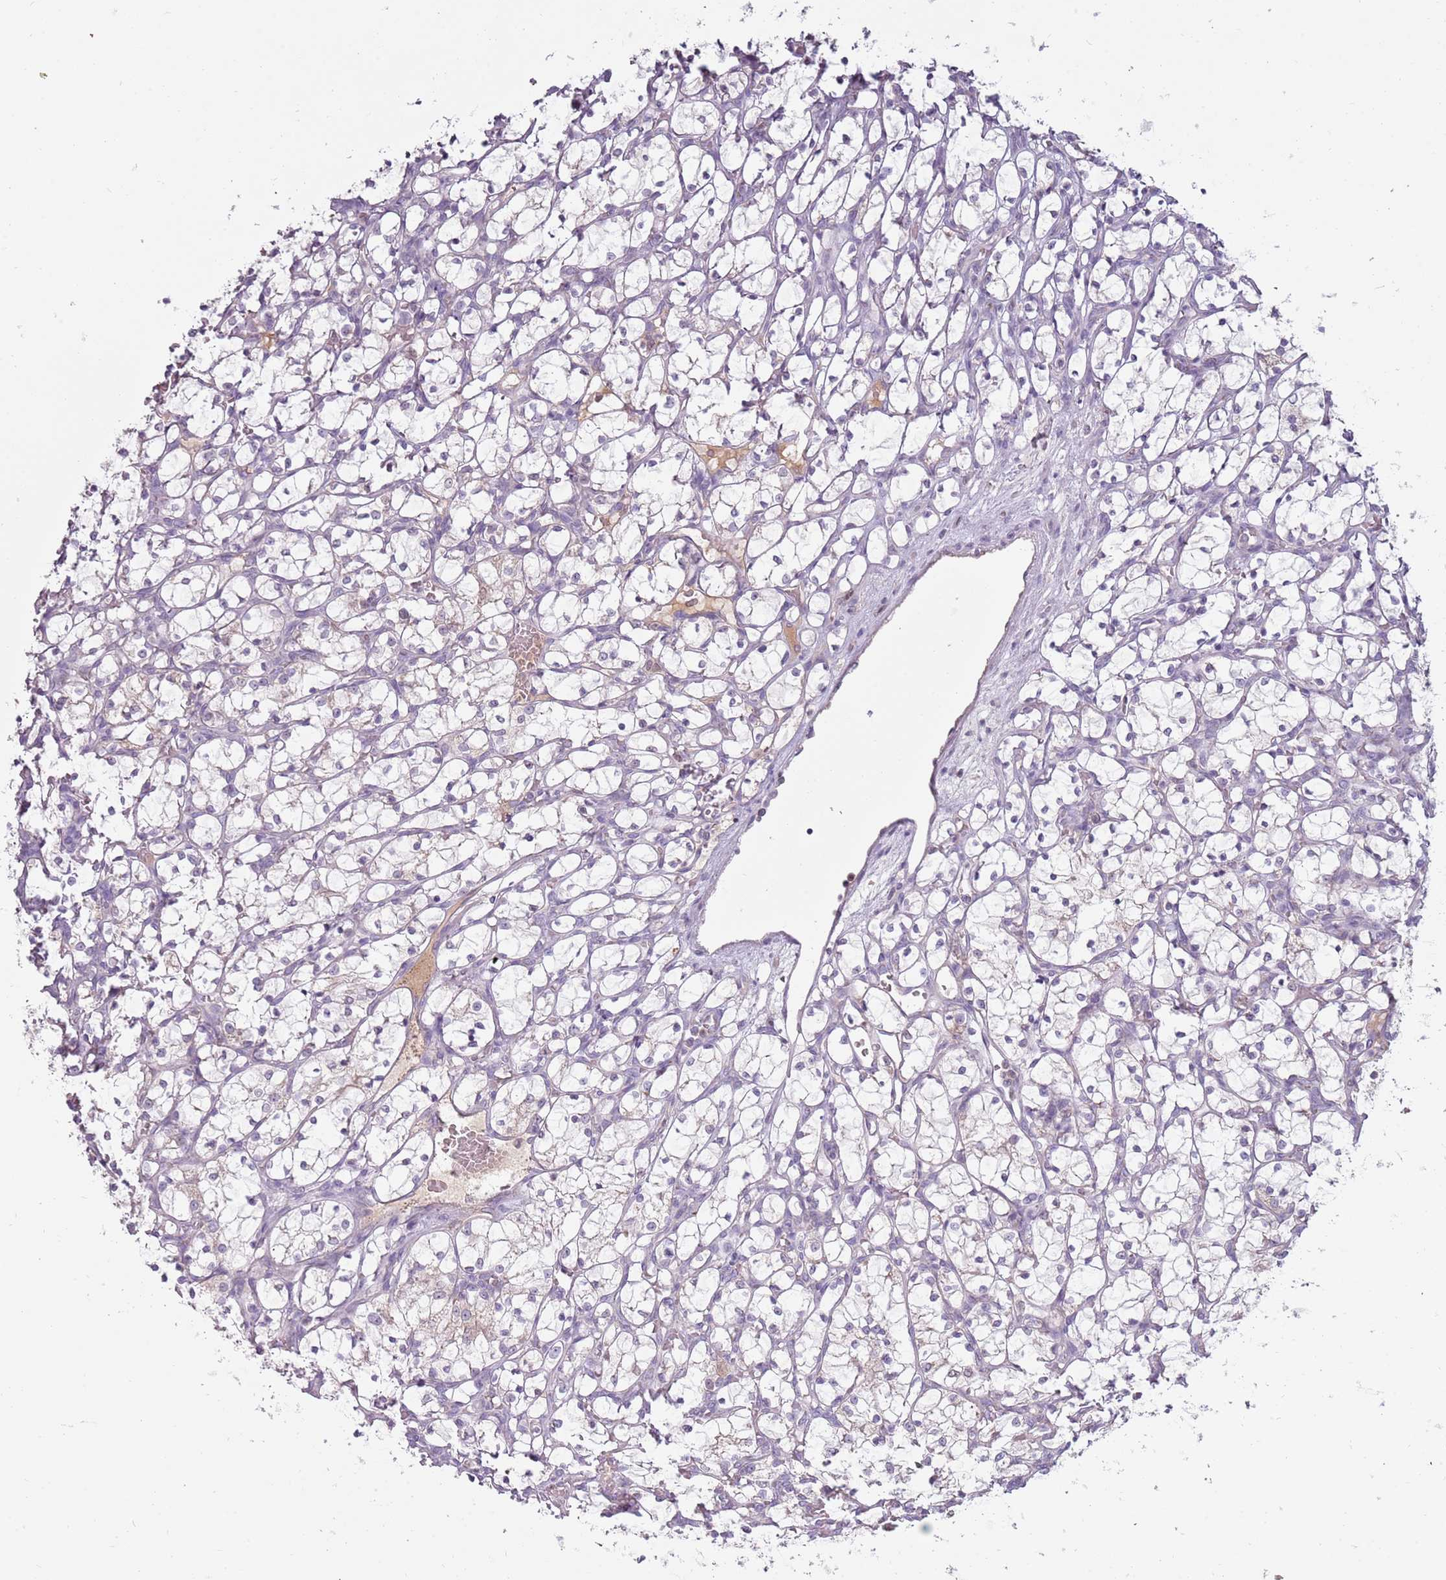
{"staining": {"intensity": "negative", "quantity": "none", "location": "none"}, "tissue": "renal cancer", "cell_type": "Tumor cells", "image_type": "cancer", "snomed": [{"axis": "morphology", "description": "Adenocarcinoma, NOS"}, {"axis": "topography", "description": "Kidney"}], "caption": "A photomicrograph of renal adenocarcinoma stained for a protein exhibits no brown staining in tumor cells. (Stains: DAB (3,3'-diaminobenzidine) immunohistochemistry with hematoxylin counter stain, Microscopy: brightfield microscopy at high magnification).", "gene": "SYS1", "patient": {"sex": "female", "age": 69}}